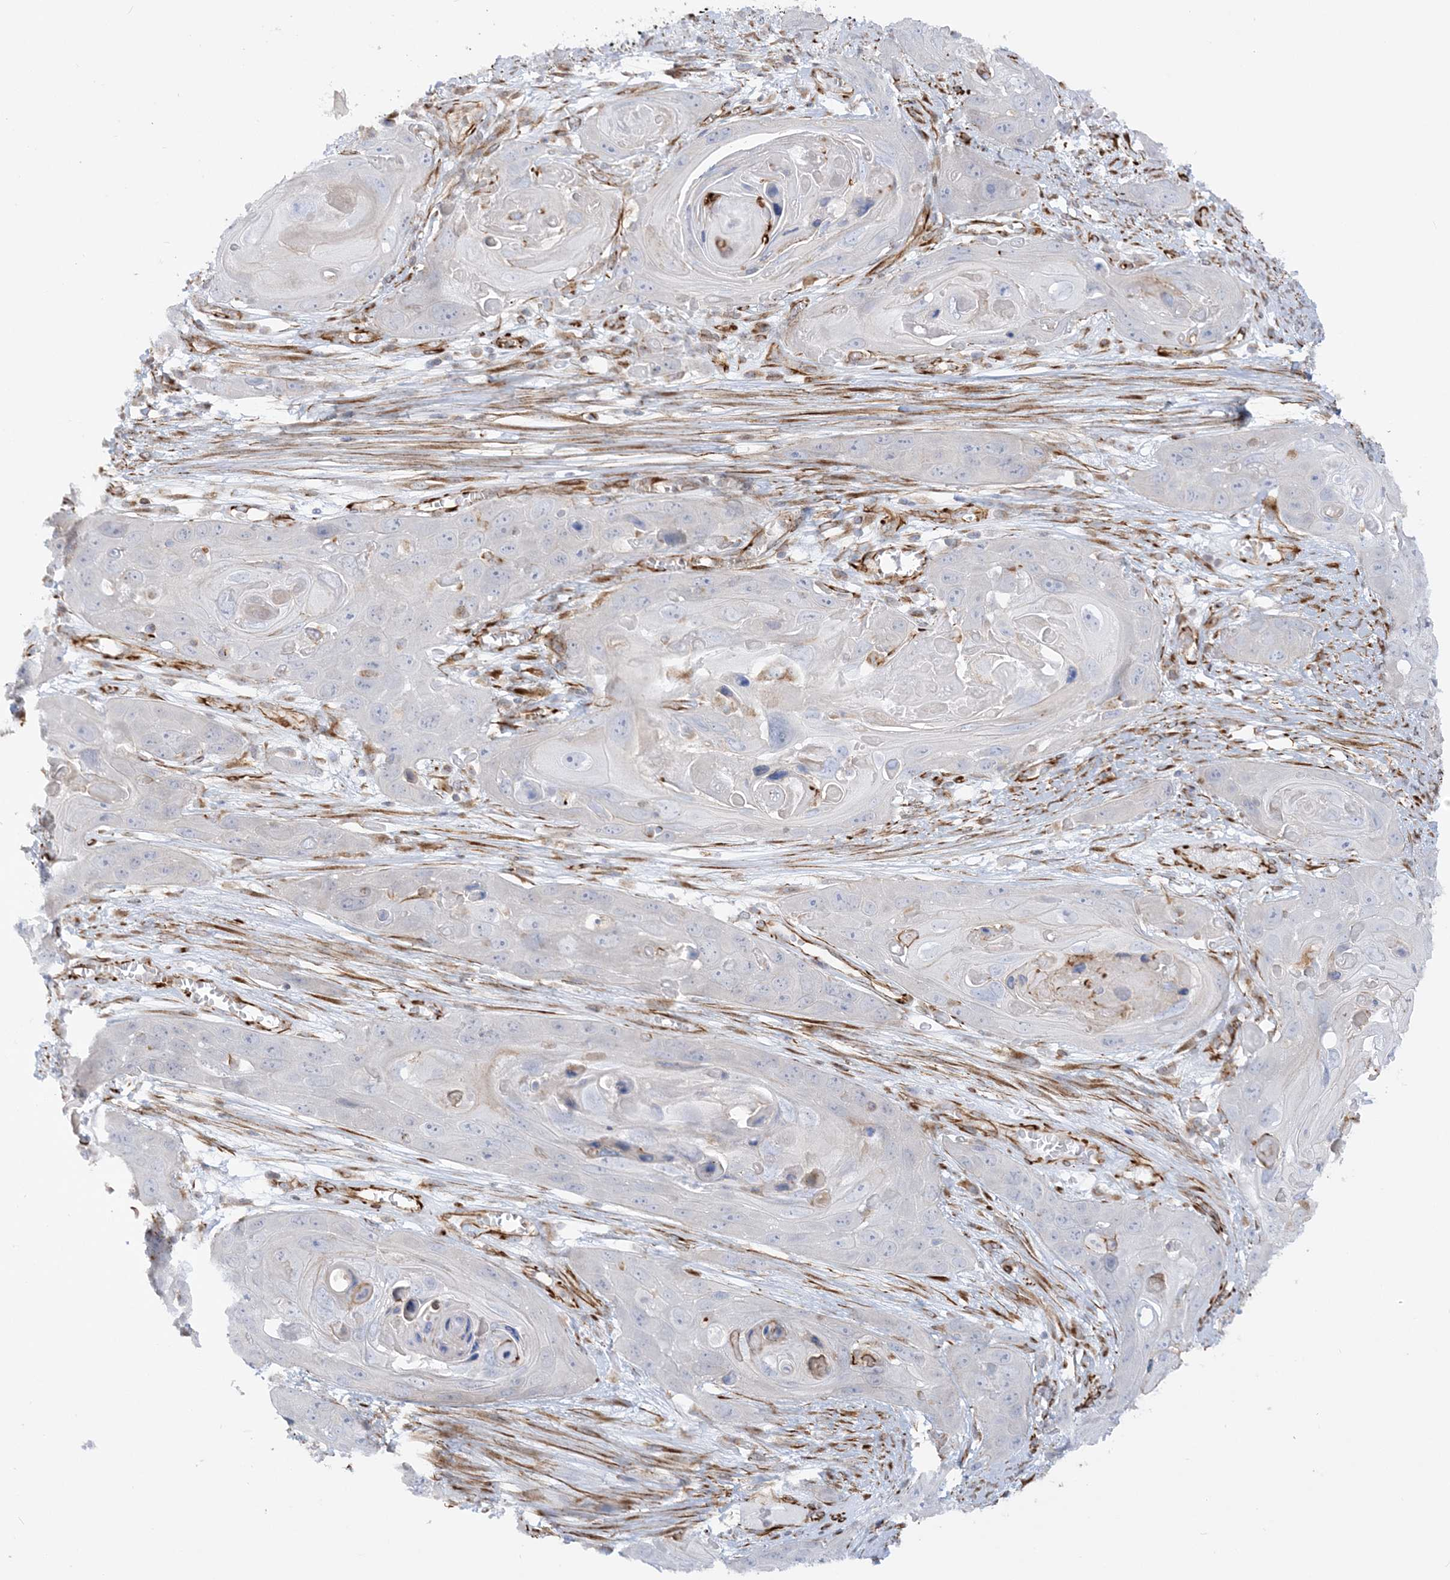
{"staining": {"intensity": "negative", "quantity": "none", "location": "none"}, "tissue": "skin cancer", "cell_type": "Tumor cells", "image_type": "cancer", "snomed": [{"axis": "morphology", "description": "Squamous cell carcinoma, NOS"}, {"axis": "topography", "description": "Skin"}], "caption": "Photomicrograph shows no significant protein positivity in tumor cells of skin squamous cell carcinoma.", "gene": "SCLT1", "patient": {"sex": "male", "age": 55}}